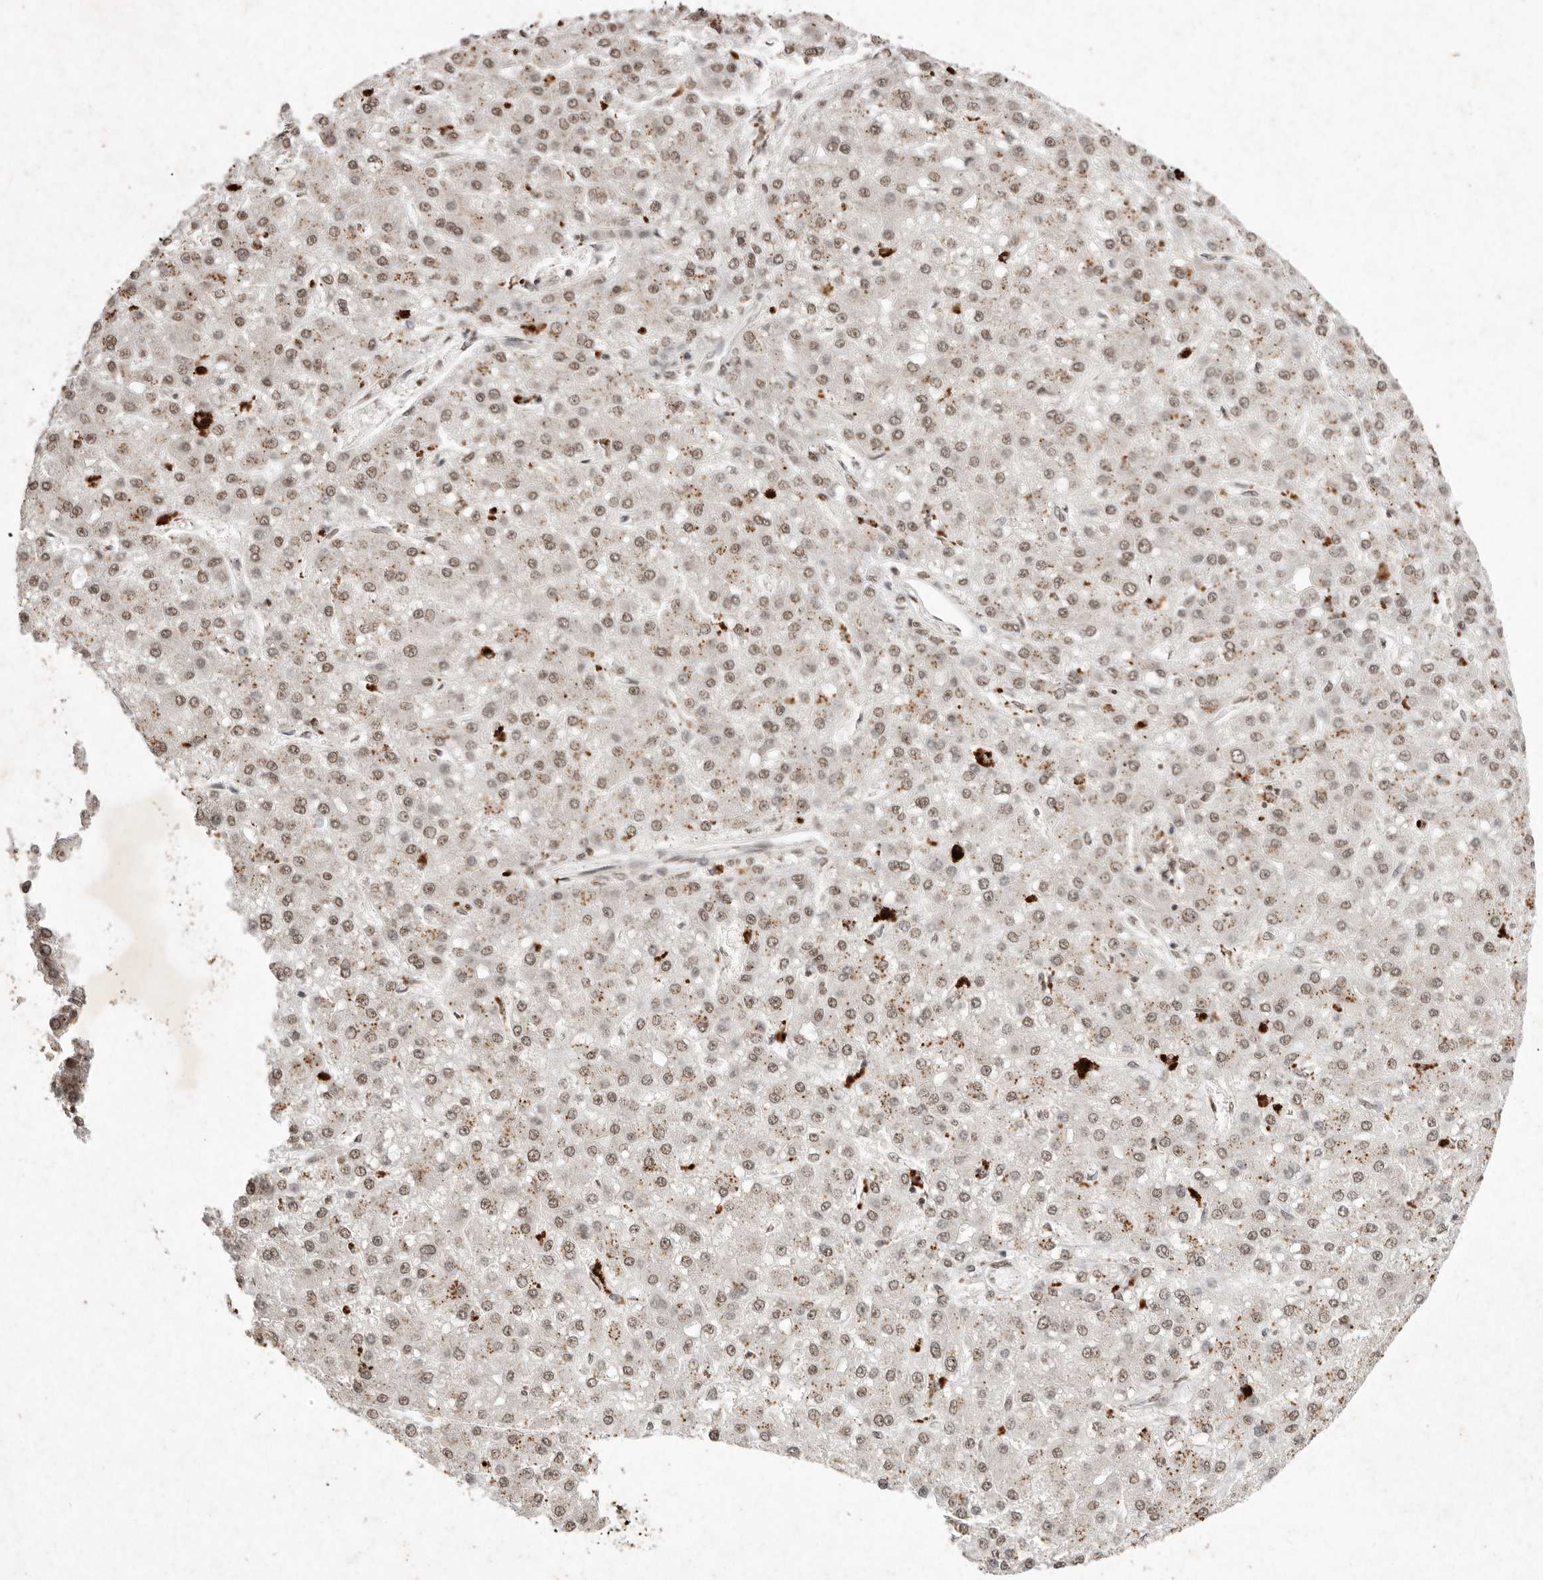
{"staining": {"intensity": "weak", "quantity": ">75%", "location": "nuclear"}, "tissue": "liver cancer", "cell_type": "Tumor cells", "image_type": "cancer", "snomed": [{"axis": "morphology", "description": "Carcinoma, Hepatocellular, NOS"}, {"axis": "topography", "description": "Liver"}], "caption": "Protein expression by IHC displays weak nuclear staining in about >75% of tumor cells in hepatocellular carcinoma (liver).", "gene": "NKX3-2", "patient": {"sex": "male", "age": 67}}